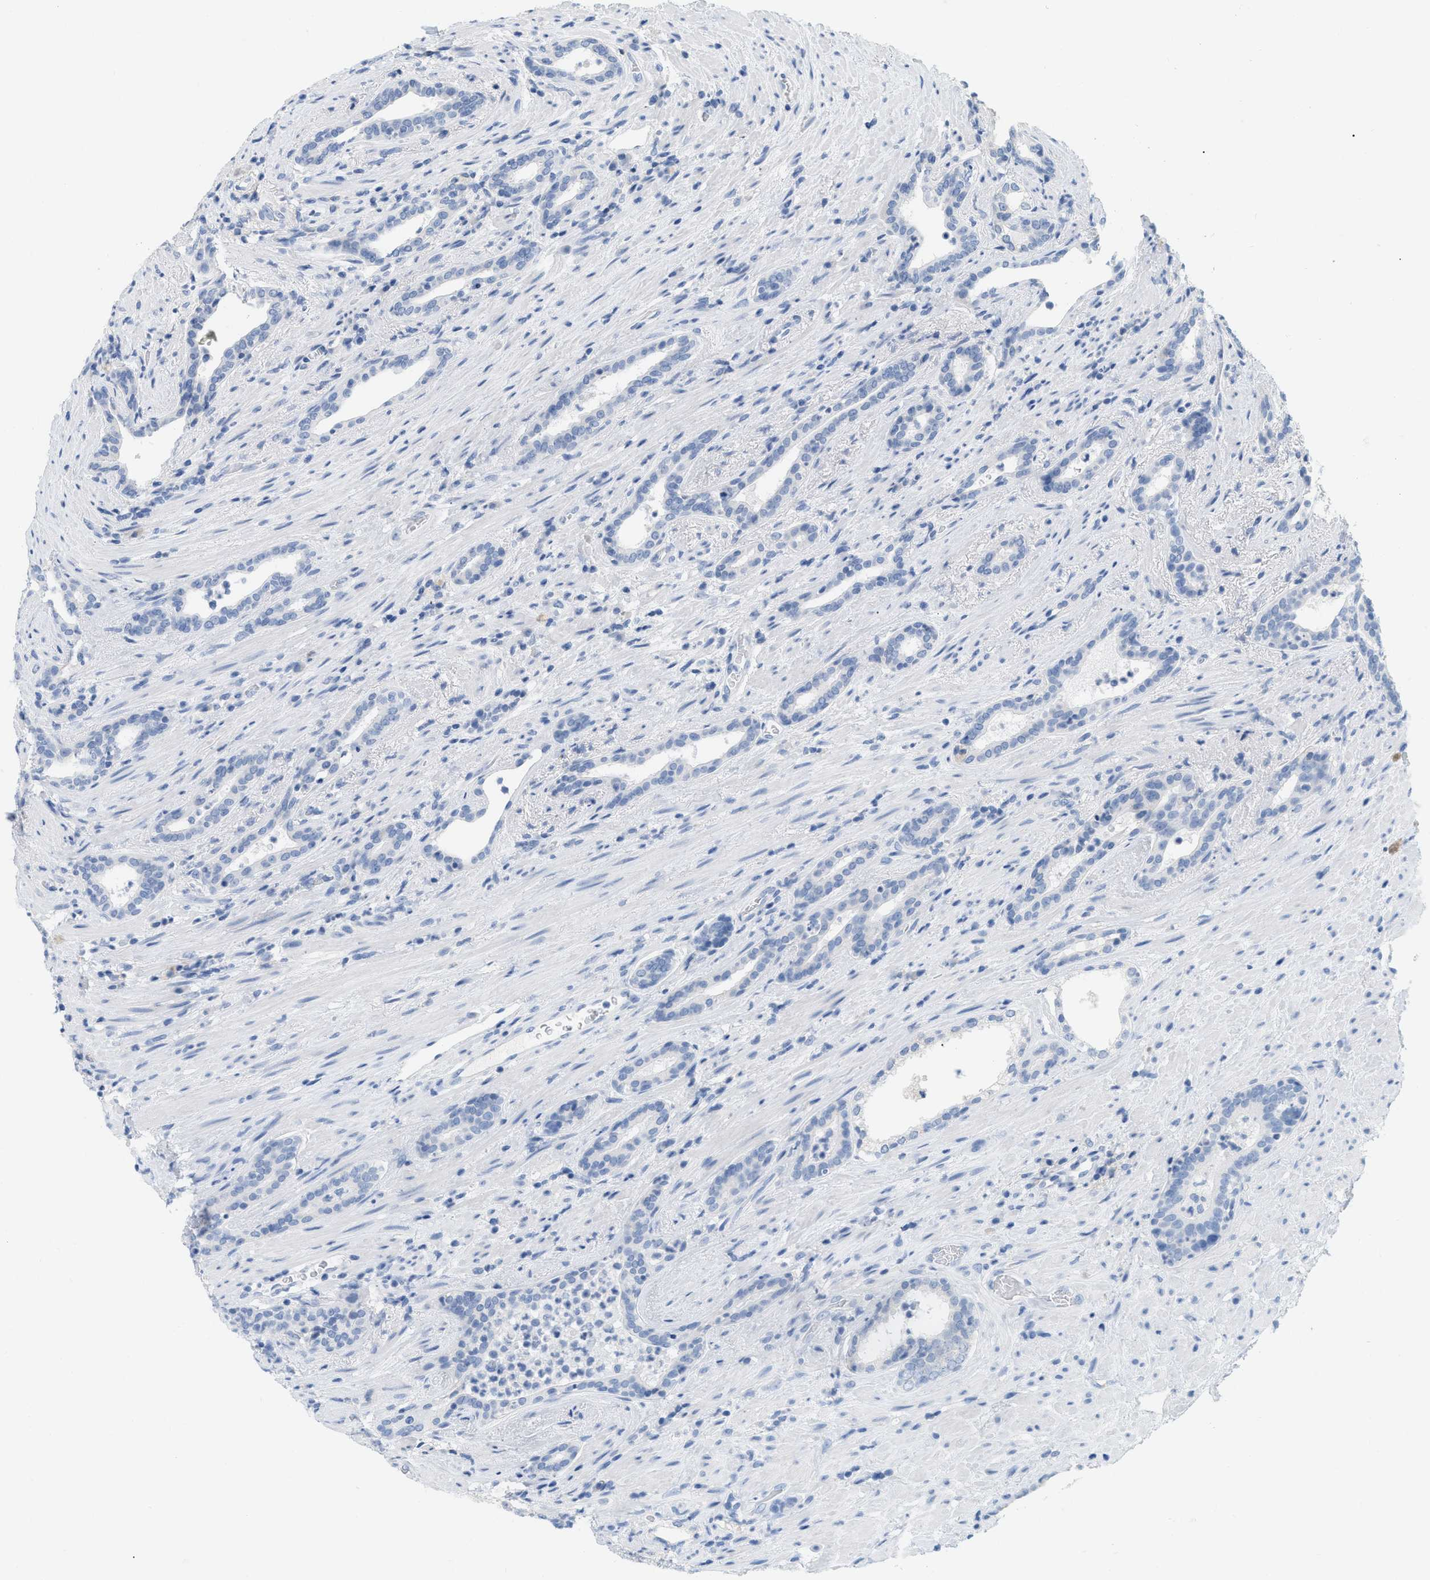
{"staining": {"intensity": "negative", "quantity": "none", "location": "none"}, "tissue": "prostate cancer", "cell_type": "Tumor cells", "image_type": "cancer", "snomed": [{"axis": "morphology", "description": "Adenocarcinoma, High grade"}, {"axis": "topography", "description": "Prostate"}], "caption": "Immunohistochemistry histopathology image of neoplastic tissue: human prostate cancer stained with DAB (3,3'-diaminobenzidine) shows no significant protein positivity in tumor cells.", "gene": "PAPPA", "patient": {"sex": "male", "age": 71}}